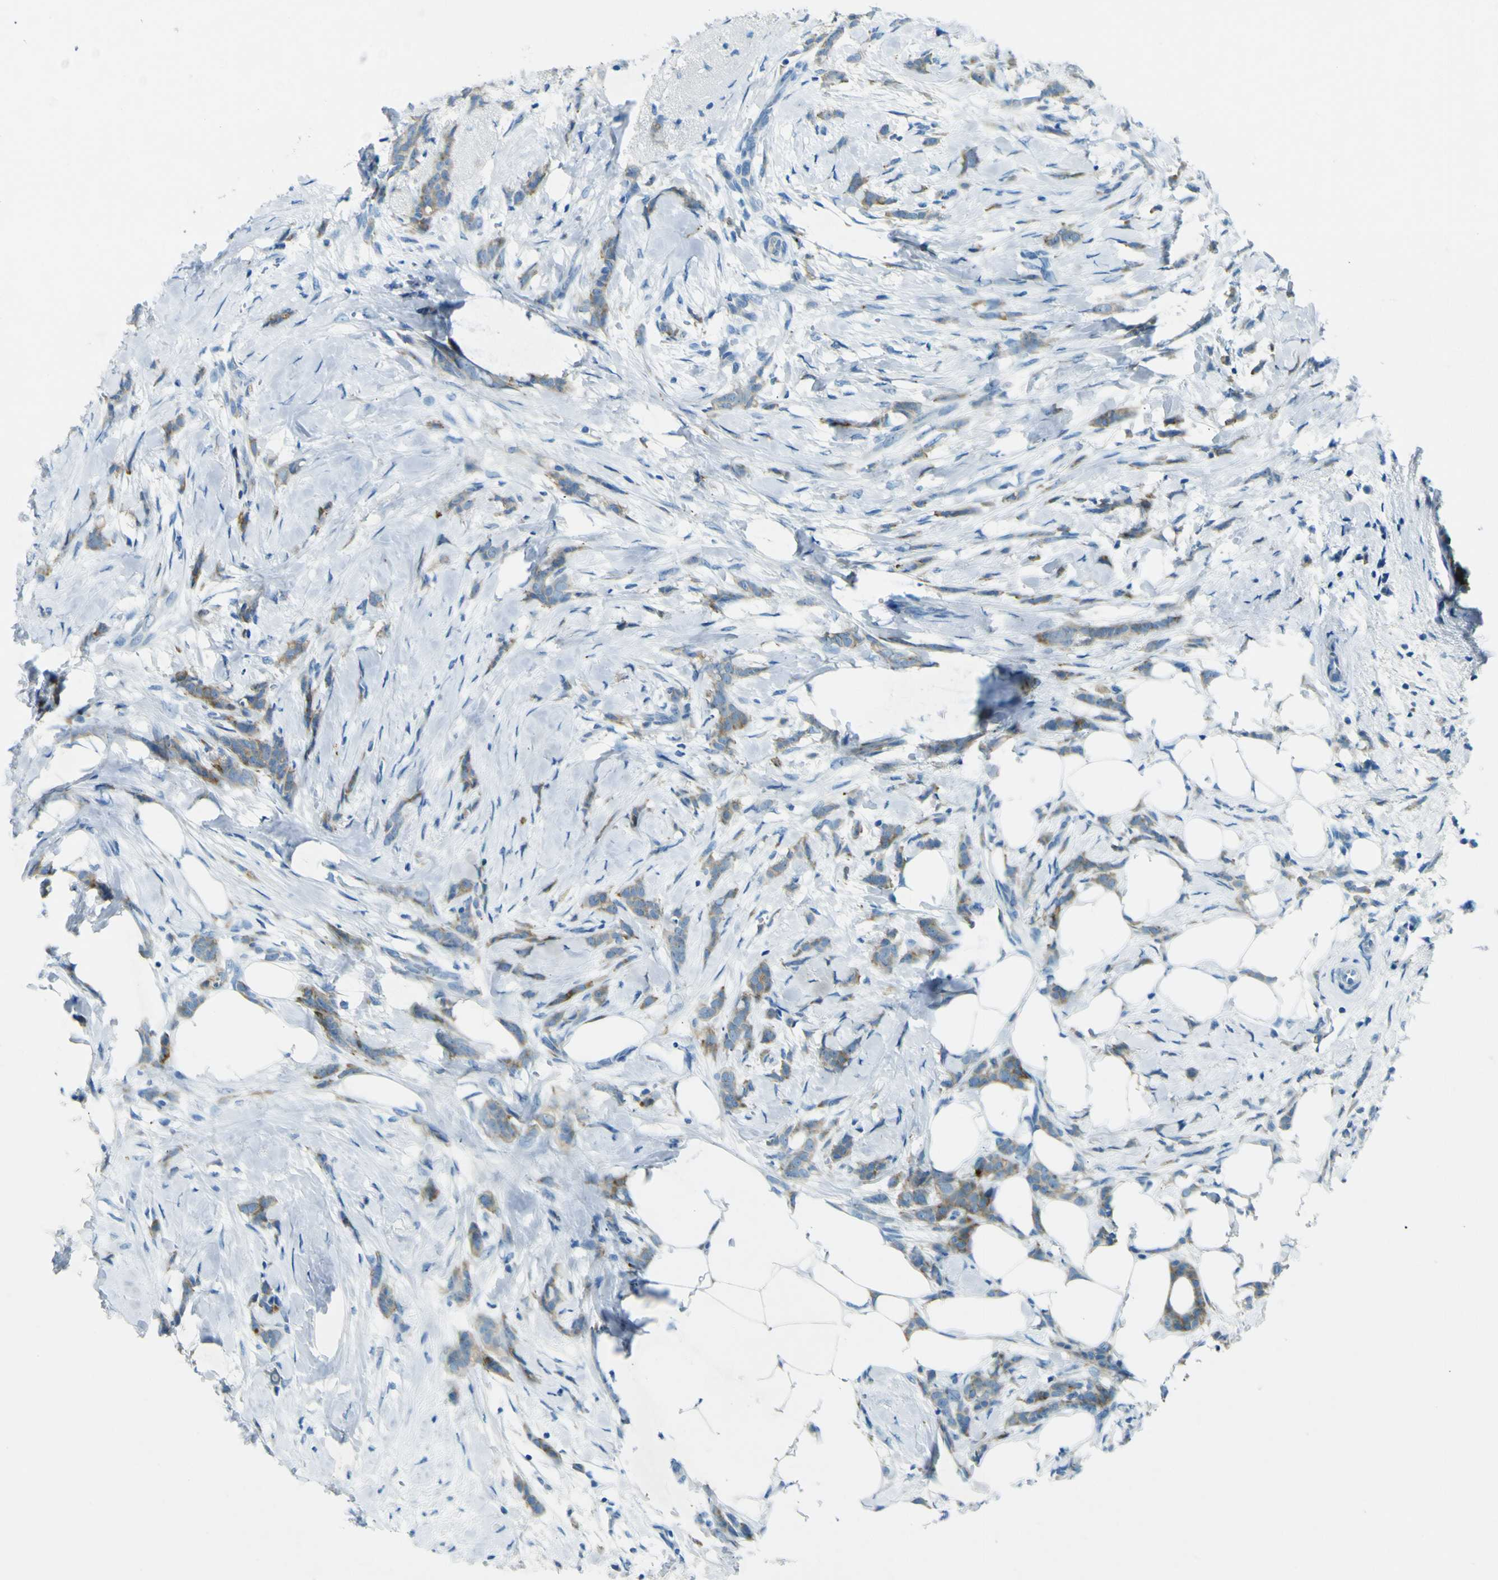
{"staining": {"intensity": "moderate", "quantity": ">75%", "location": "cytoplasmic/membranous"}, "tissue": "breast cancer", "cell_type": "Tumor cells", "image_type": "cancer", "snomed": [{"axis": "morphology", "description": "Lobular carcinoma, in situ"}, {"axis": "morphology", "description": "Lobular carcinoma"}, {"axis": "topography", "description": "Breast"}], "caption": "The histopathology image exhibits a brown stain indicating the presence of a protein in the cytoplasmic/membranous of tumor cells in lobular carcinoma in situ (breast).", "gene": "SORCS1", "patient": {"sex": "female", "age": 41}}